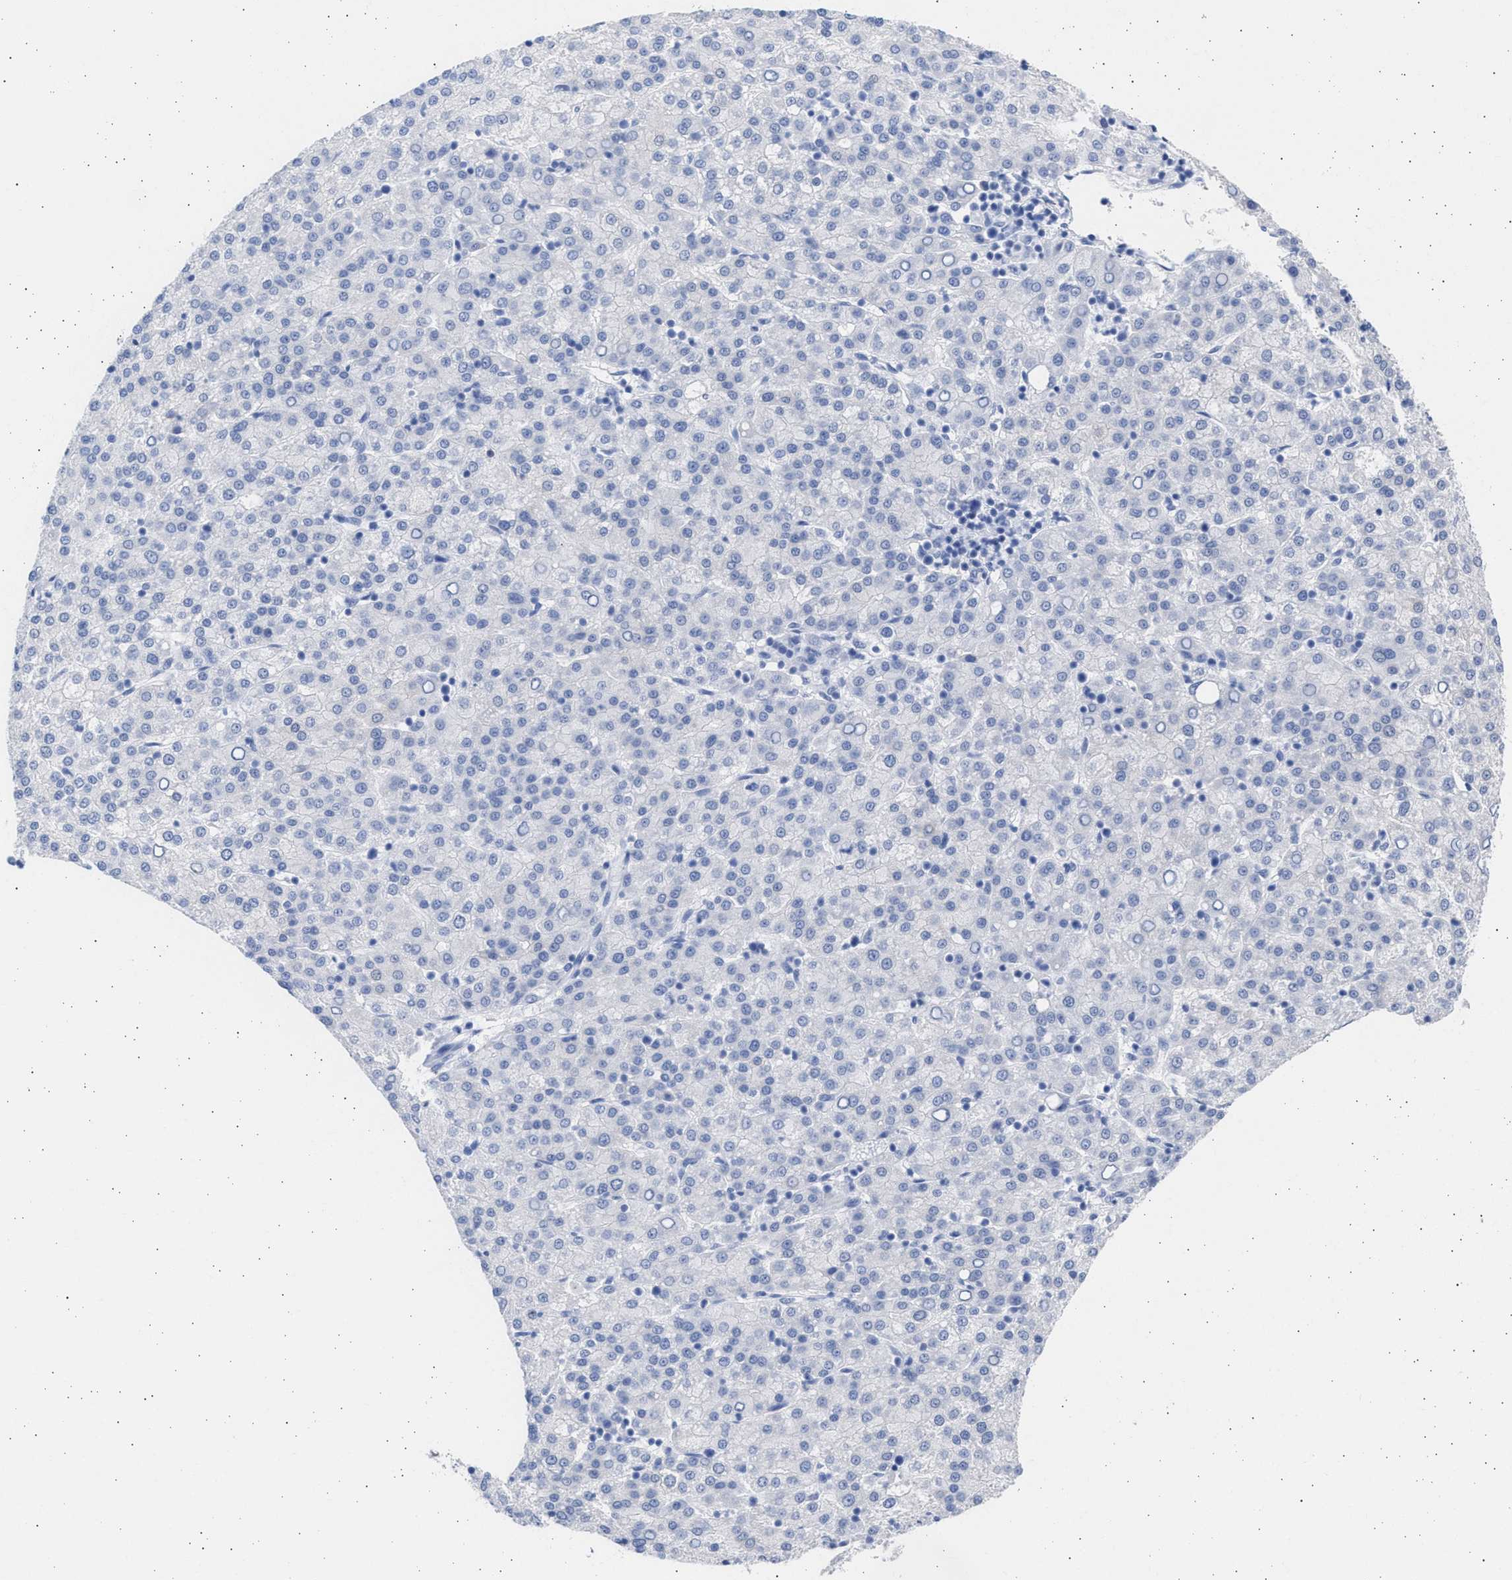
{"staining": {"intensity": "negative", "quantity": "none", "location": "none"}, "tissue": "liver cancer", "cell_type": "Tumor cells", "image_type": "cancer", "snomed": [{"axis": "morphology", "description": "Carcinoma, Hepatocellular, NOS"}, {"axis": "topography", "description": "Liver"}], "caption": "This image is of liver cancer (hepatocellular carcinoma) stained with immunohistochemistry (IHC) to label a protein in brown with the nuclei are counter-stained blue. There is no expression in tumor cells. Nuclei are stained in blue.", "gene": "ALDOC", "patient": {"sex": "female", "age": 58}}